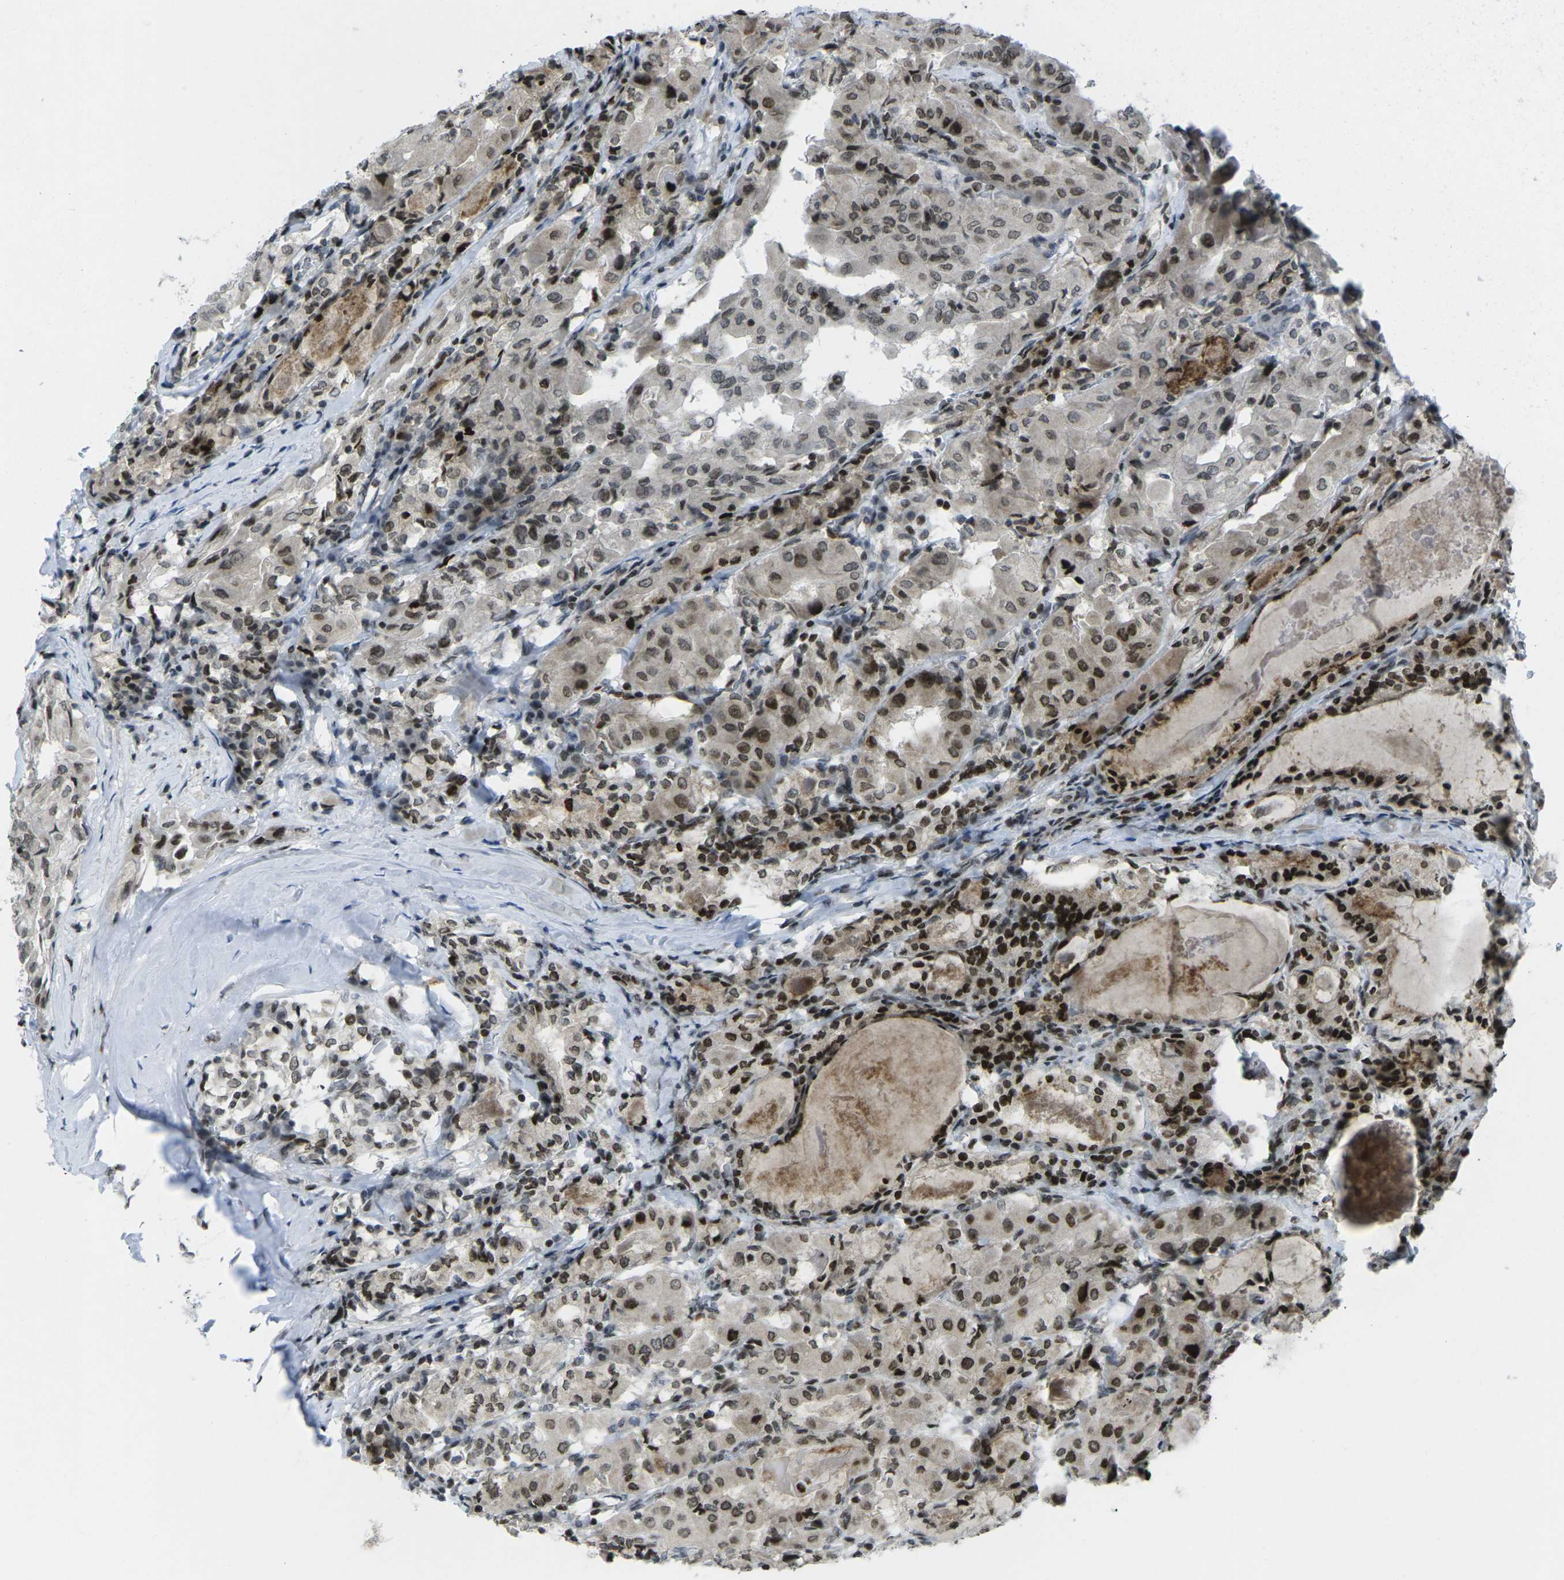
{"staining": {"intensity": "moderate", "quantity": ">75%", "location": "nuclear"}, "tissue": "thyroid cancer", "cell_type": "Tumor cells", "image_type": "cancer", "snomed": [{"axis": "morphology", "description": "Papillary adenocarcinoma, NOS"}, {"axis": "topography", "description": "Thyroid gland"}], "caption": "DAB immunohistochemical staining of thyroid cancer (papillary adenocarcinoma) exhibits moderate nuclear protein staining in approximately >75% of tumor cells. The protein is shown in brown color, while the nuclei are stained blue.", "gene": "EME1", "patient": {"sex": "female", "age": 42}}